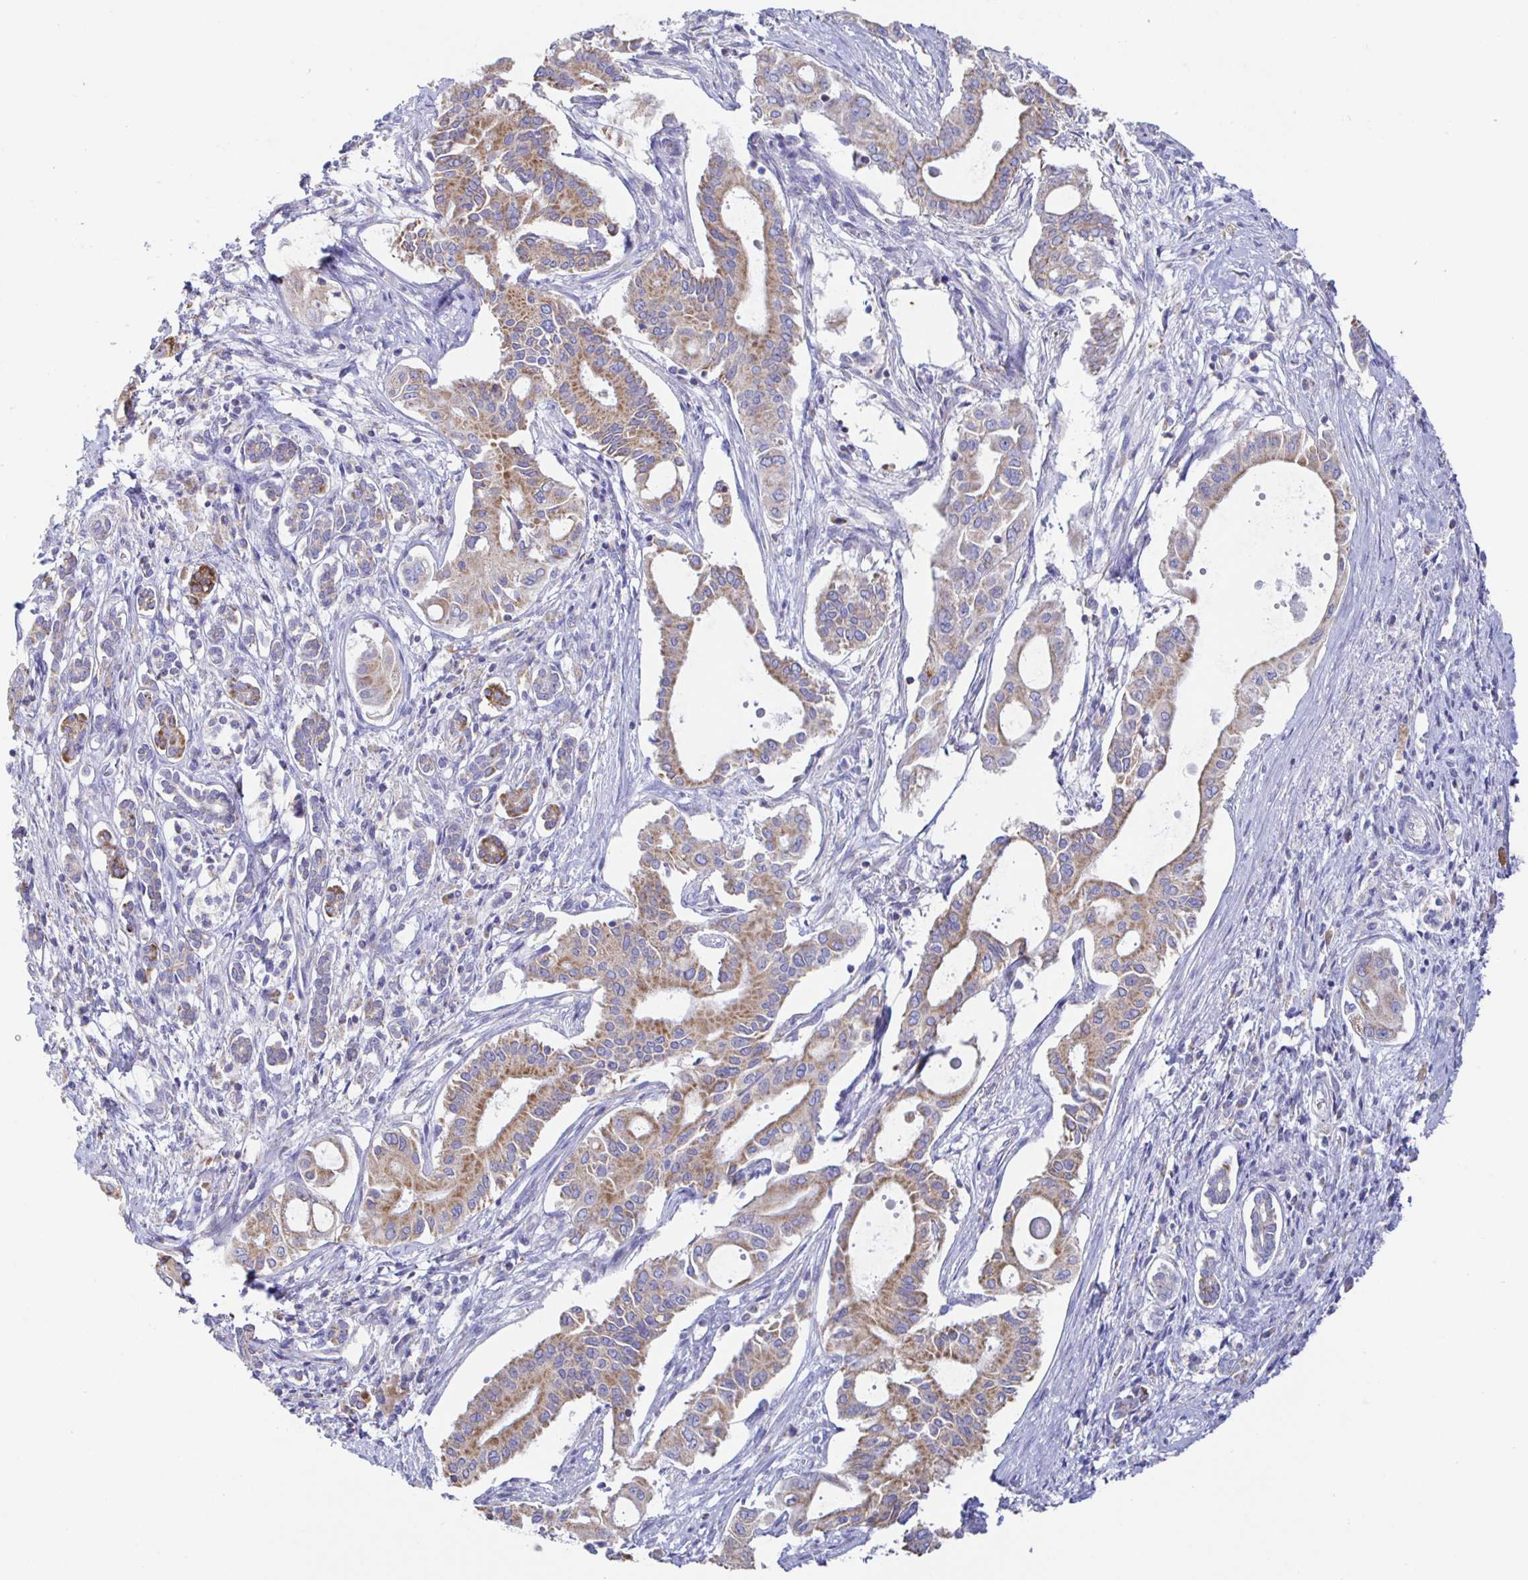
{"staining": {"intensity": "moderate", "quantity": ">75%", "location": "cytoplasmic/membranous"}, "tissue": "pancreatic cancer", "cell_type": "Tumor cells", "image_type": "cancer", "snomed": [{"axis": "morphology", "description": "Adenocarcinoma, NOS"}, {"axis": "topography", "description": "Pancreas"}], "caption": "Protein expression analysis of pancreatic cancer (adenocarcinoma) reveals moderate cytoplasmic/membranous positivity in approximately >75% of tumor cells. Using DAB (3,3'-diaminobenzidine) (brown) and hematoxylin (blue) stains, captured at high magnification using brightfield microscopy.", "gene": "SYNGR4", "patient": {"sex": "female", "age": 68}}